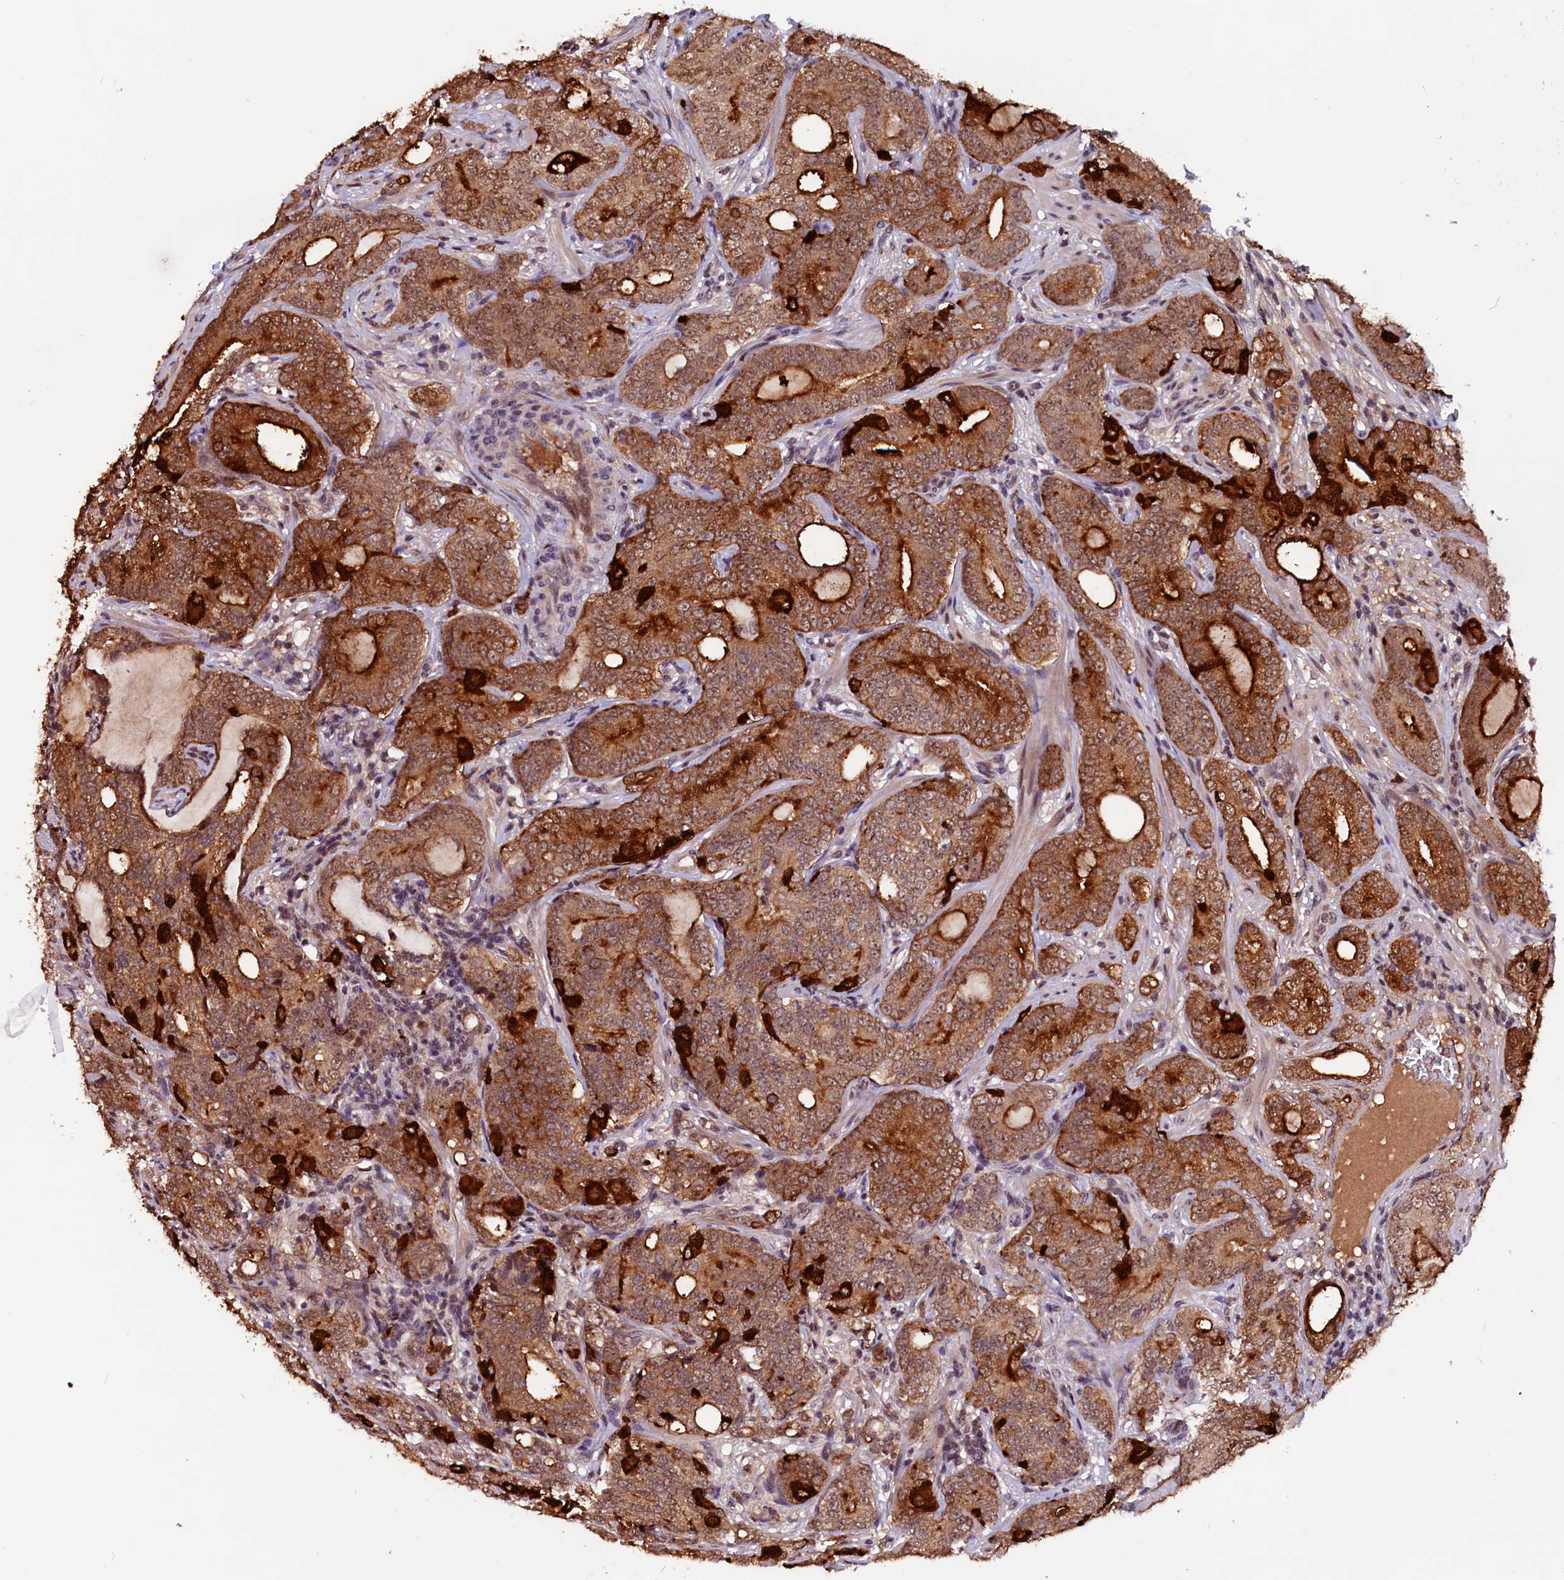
{"staining": {"intensity": "strong", "quantity": ">75%", "location": "cytoplasmic/membranous"}, "tissue": "prostate cancer", "cell_type": "Tumor cells", "image_type": "cancer", "snomed": [{"axis": "morphology", "description": "Adenocarcinoma, High grade"}, {"axis": "topography", "description": "Prostate"}], "caption": "About >75% of tumor cells in human prostate cancer (high-grade adenocarcinoma) show strong cytoplasmic/membranous protein staining as visualized by brown immunohistochemical staining.", "gene": "RNMT", "patient": {"sex": "male", "age": 64}}